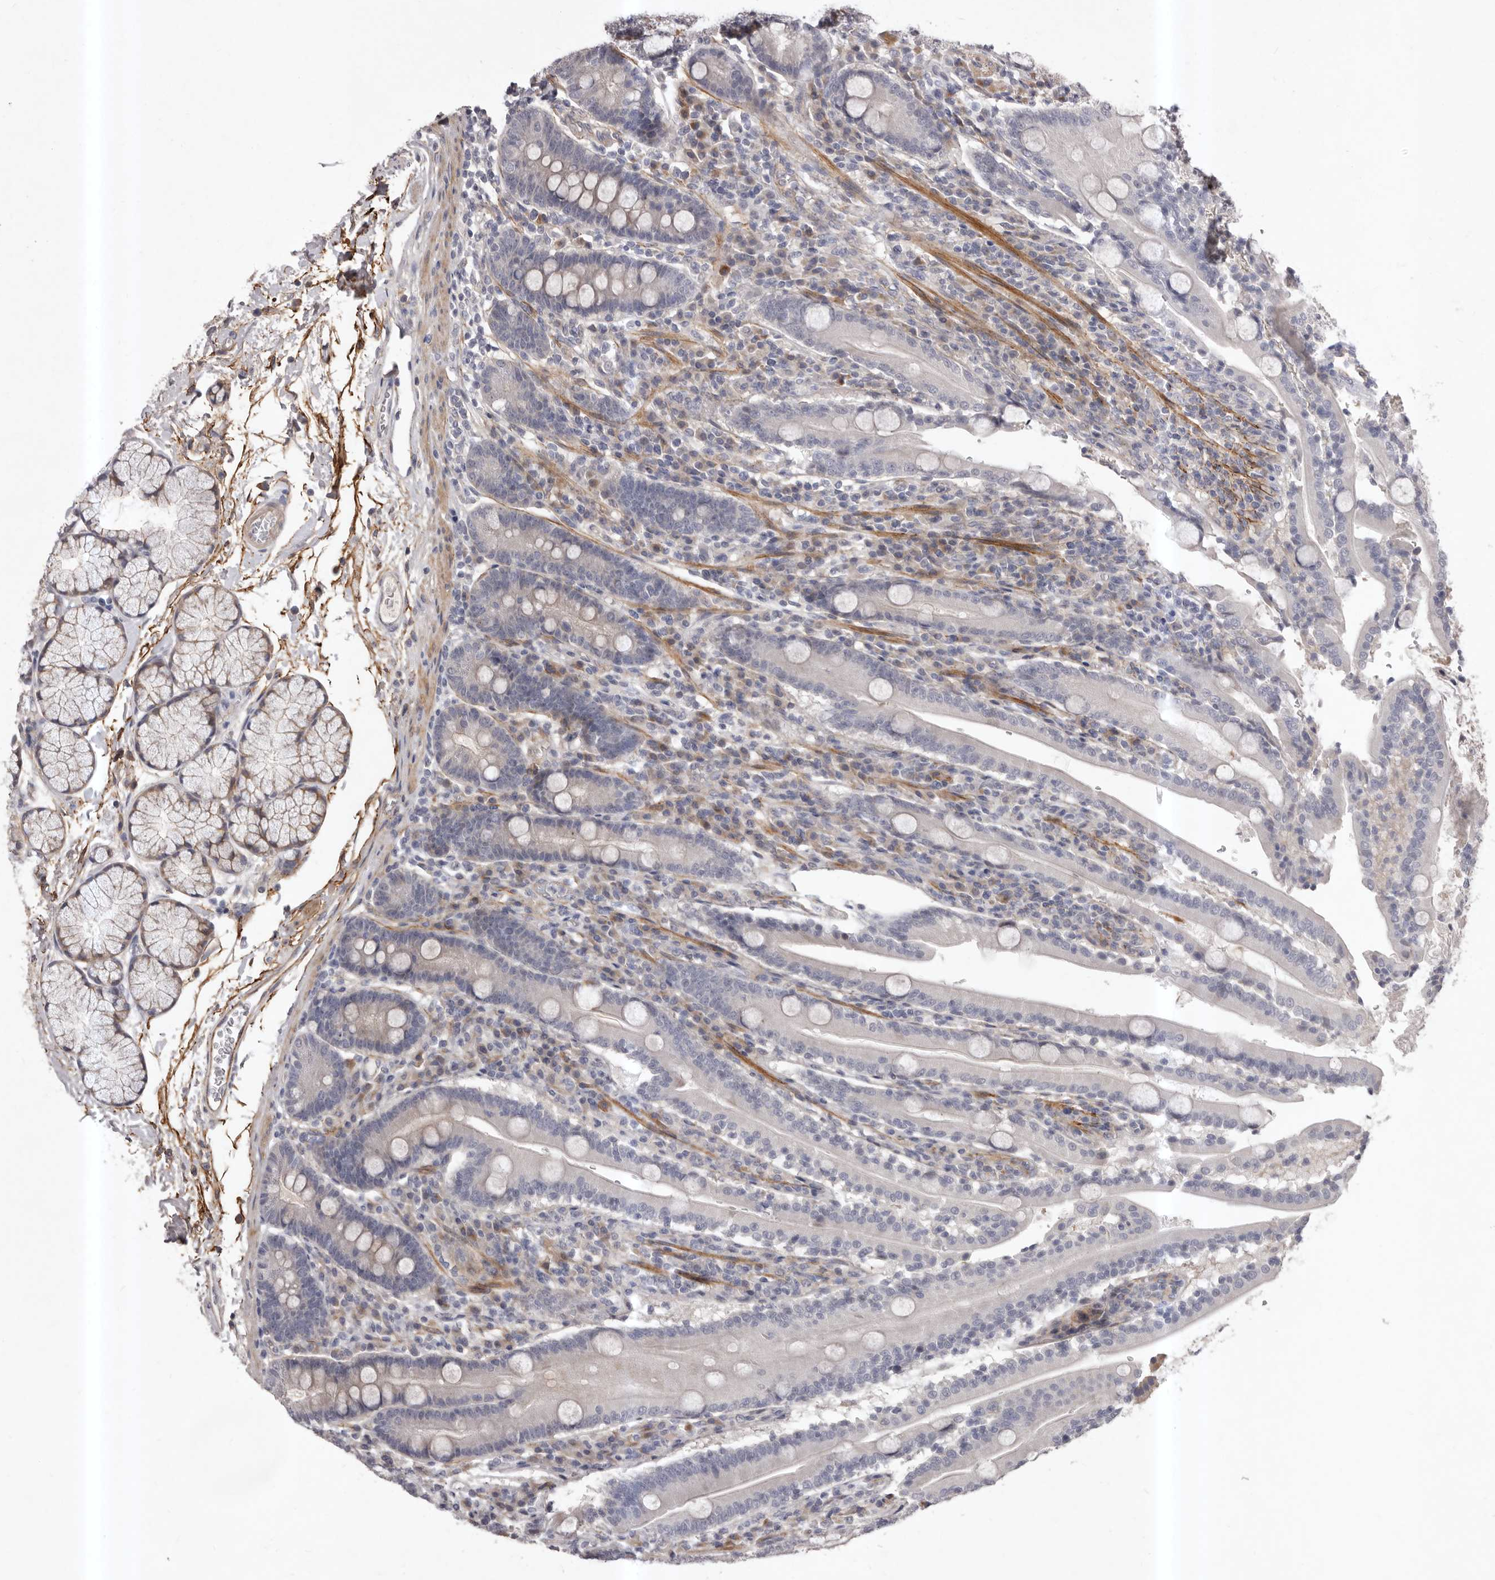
{"staining": {"intensity": "weak", "quantity": "<25%", "location": "cytoplasmic/membranous"}, "tissue": "duodenum", "cell_type": "Glandular cells", "image_type": "normal", "snomed": [{"axis": "morphology", "description": "Normal tissue, NOS"}, {"axis": "topography", "description": "Duodenum"}], "caption": "Histopathology image shows no significant protein expression in glandular cells of benign duodenum.", "gene": "HBS1L", "patient": {"sex": "male", "age": 35}}